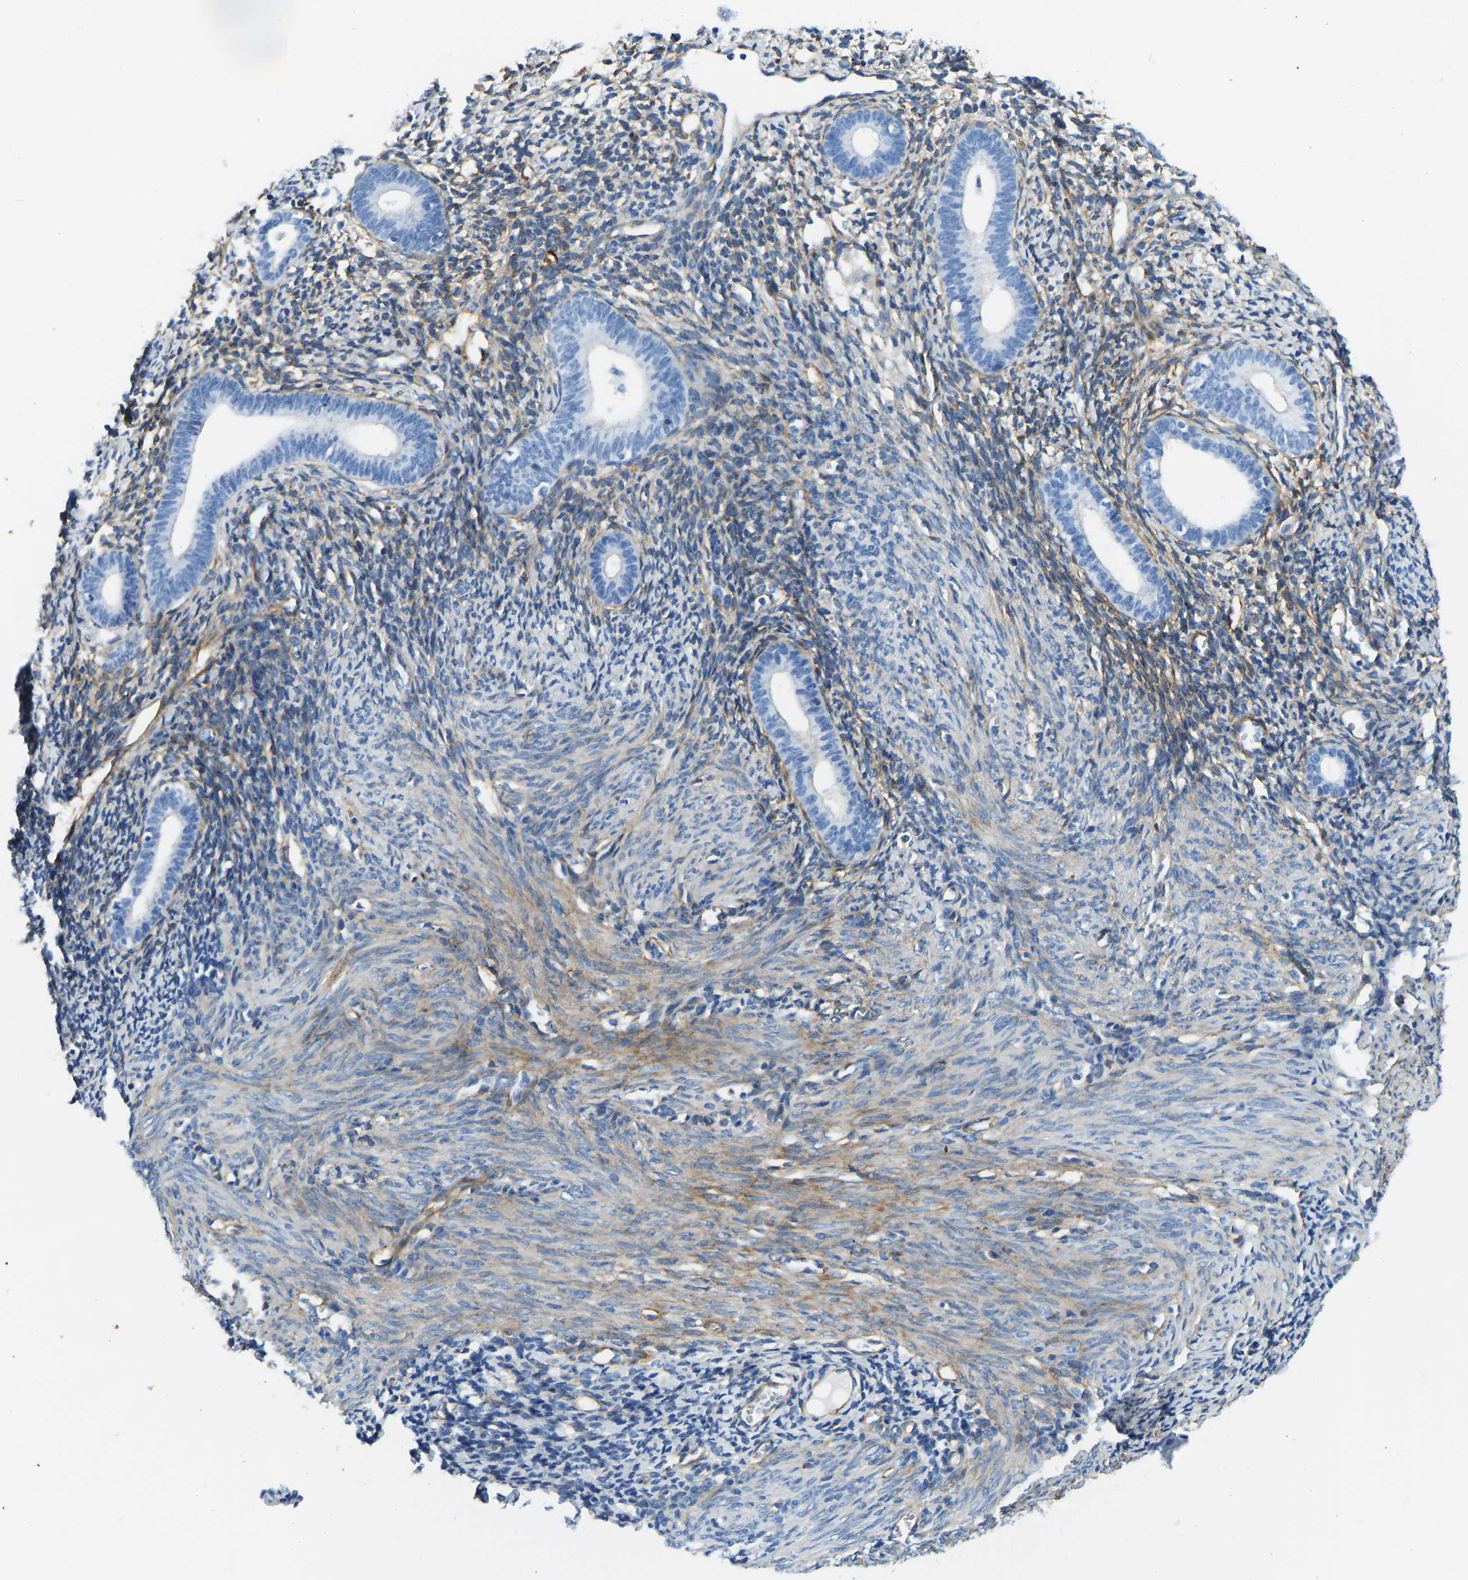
{"staining": {"intensity": "moderate", "quantity": "<25%", "location": "cytoplasmic/membranous"}, "tissue": "endometrium", "cell_type": "Cells in endometrial stroma", "image_type": "normal", "snomed": [{"axis": "morphology", "description": "Normal tissue, NOS"}, {"axis": "morphology", "description": "Adenocarcinoma, NOS"}, {"axis": "topography", "description": "Endometrium"}], "caption": "Immunohistochemical staining of benign endometrium reveals moderate cytoplasmic/membranous protein staining in about <25% of cells in endometrial stroma.", "gene": "COL15A1", "patient": {"sex": "female", "age": 57}}